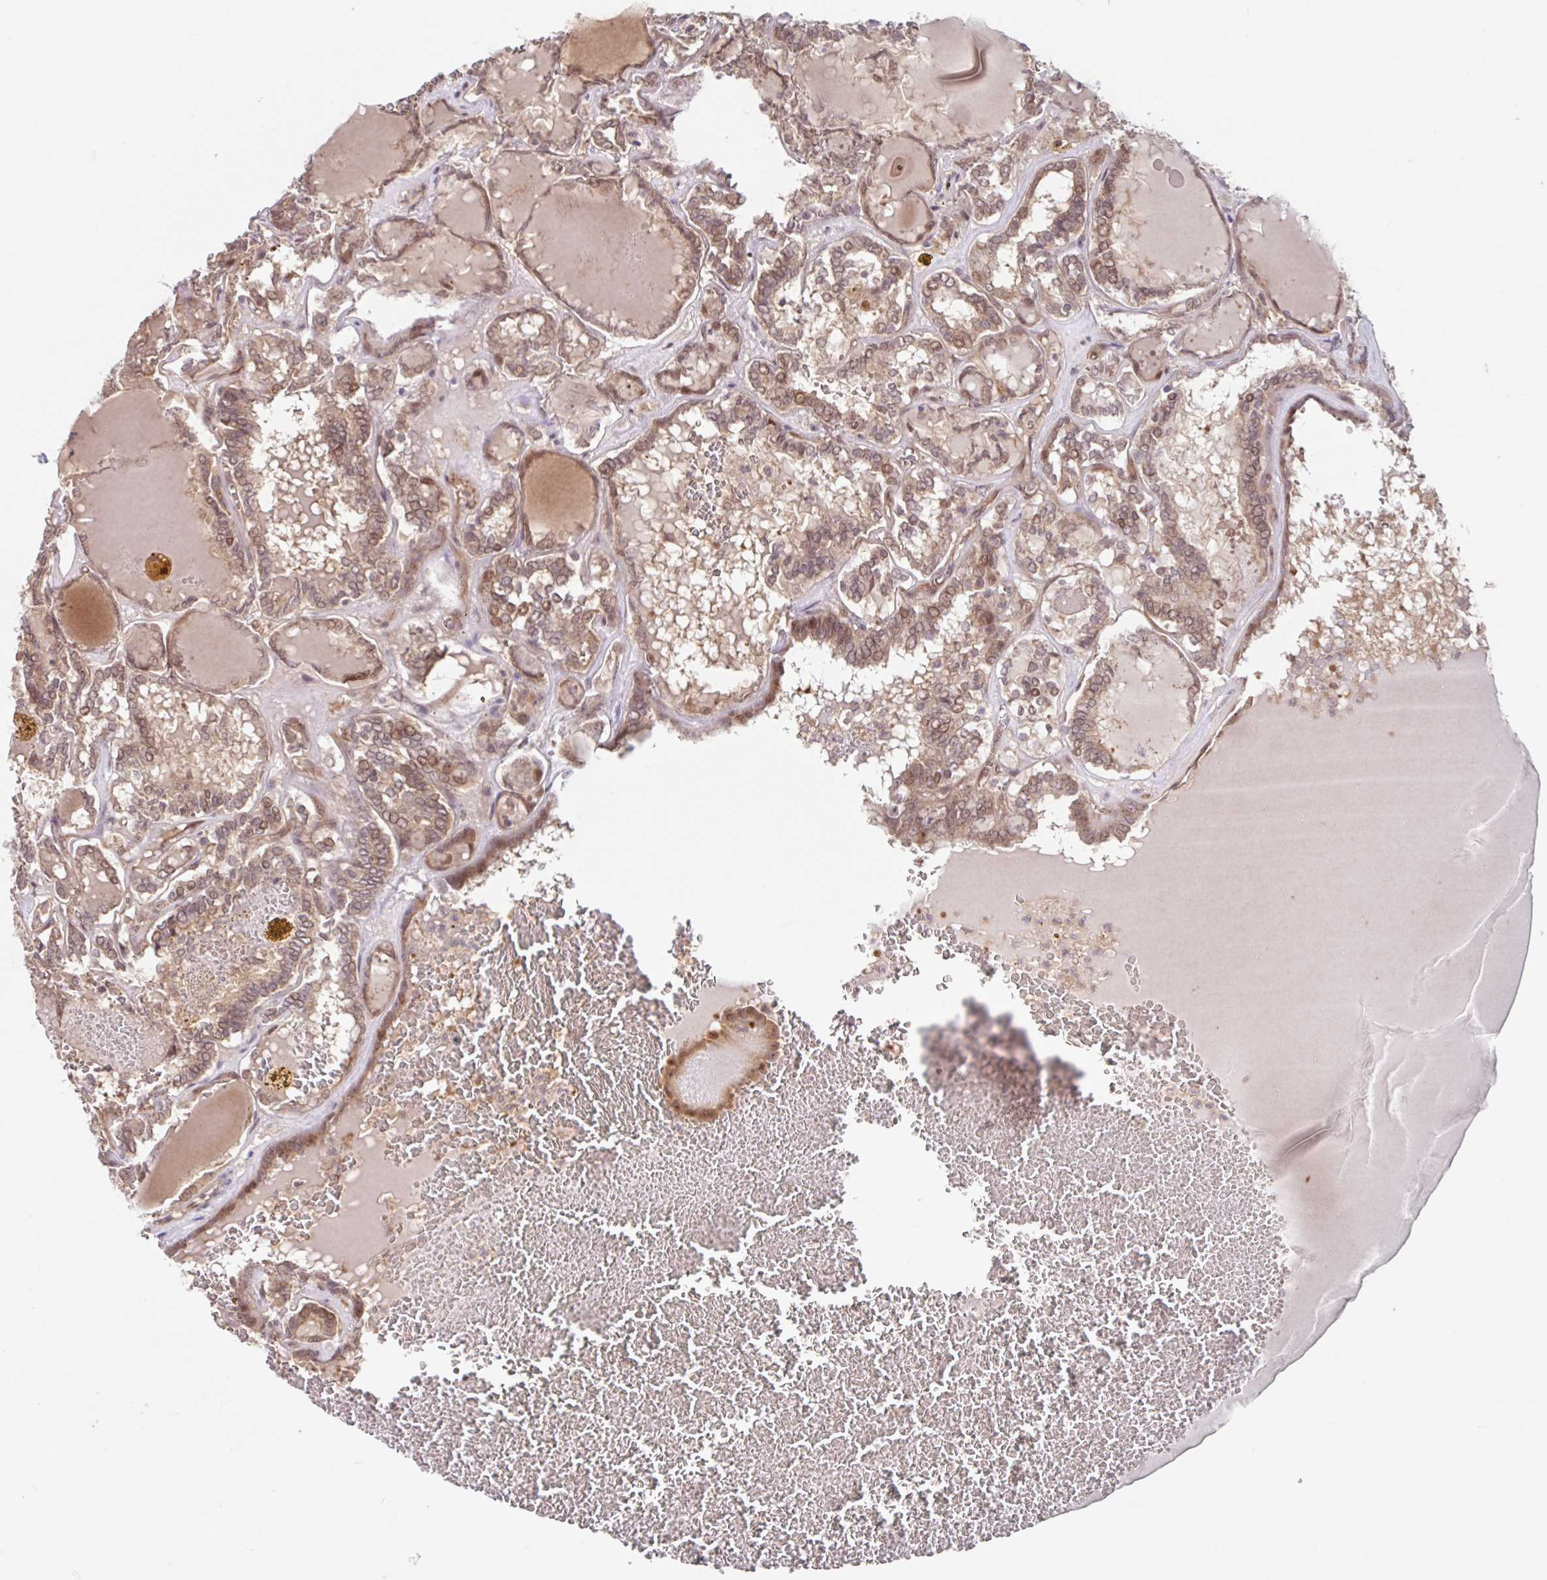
{"staining": {"intensity": "weak", "quantity": ">75%", "location": "cytoplasmic/membranous,nuclear"}, "tissue": "thyroid cancer", "cell_type": "Tumor cells", "image_type": "cancer", "snomed": [{"axis": "morphology", "description": "Papillary adenocarcinoma, NOS"}, {"axis": "topography", "description": "Thyroid gland"}], "caption": "Immunohistochemical staining of human thyroid papillary adenocarcinoma demonstrates low levels of weak cytoplasmic/membranous and nuclear protein positivity in about >75% of tumor cells. The staining was performed using DAB to visualize the protein expression in brown, while the nuclei were stained in blue with hematoxylin (Magnification: 20x).", "gene": "STYXL1", "patient": {"sex": "female", "age": 72}}